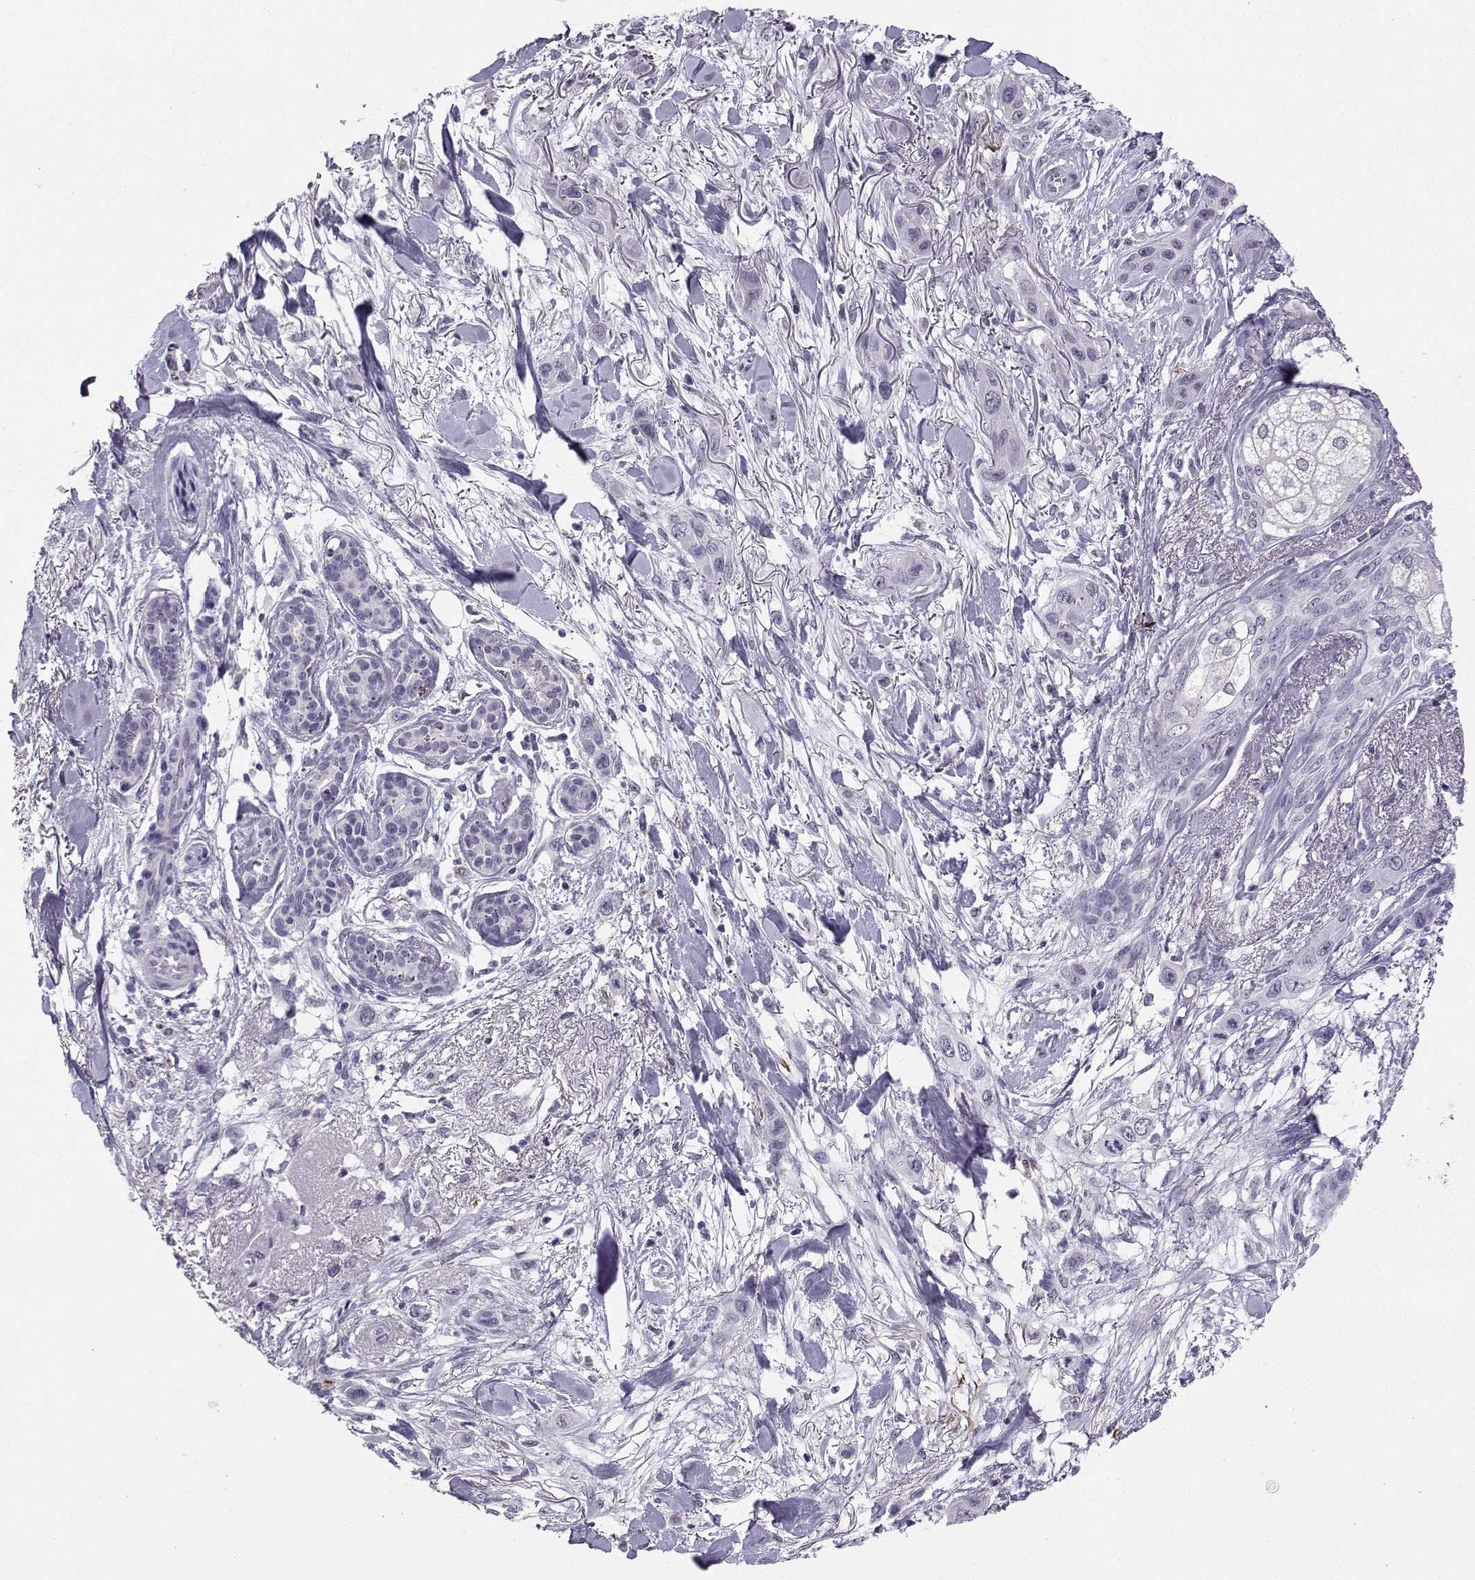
{"staining": {"intensity": "negative", "quantity": "none", "location": "none"}, "tissue": "skin cancer", "cell_type": "Tumor cells", "image_type": "cancer", "snomed": [{"axis": "morphology", "description": "Squamous cell carcinoma, NOS"}, {"axis": "topography", "description": "Skin"}], "caption": "Immunohistochemistry (IHC) photomicrograph of neoplastic tissue: human skin cancer (squamous cell carcinoma) stained with DAB (3,3'-diaminobenzidine) displays no significant protein staining in tumor cells. (Stains: DAB immunohistochemistry (IHC) with hematoxylin counter stain, Microscopy: brightfield microscopy at high magnification).", "gene": "TBR1", "patient": {"sex": "male", "age": 79}}